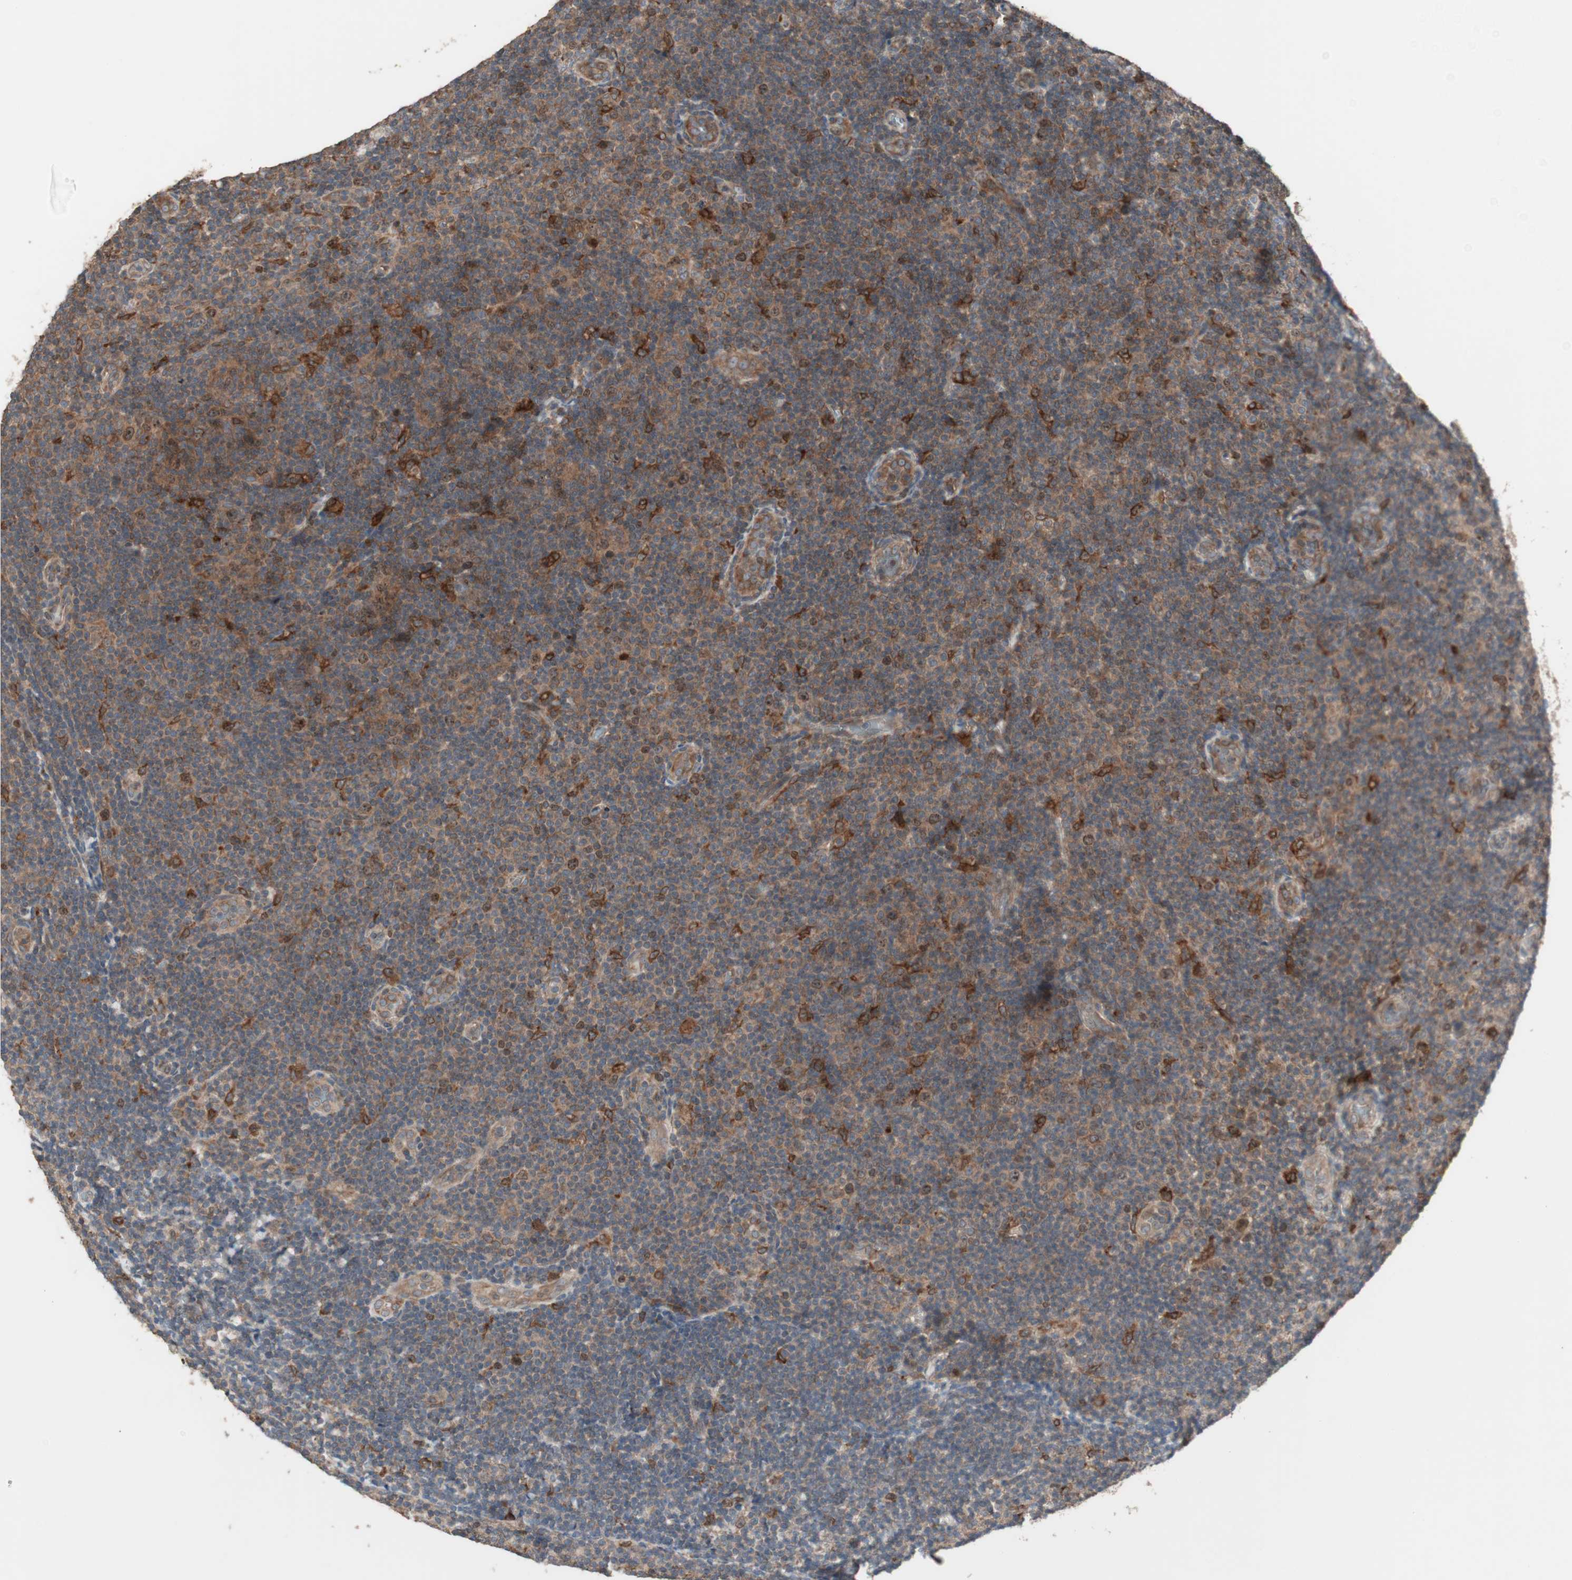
{"staining": {"intensity": "moderate", "quantity": ">75%", "location": "cytoplasmic/membranous"}, "tissue": "lymphoma", "cell_type": "Tumor cells", "image_type": "cancer", "snomed": [{"axis": "morphology", "description": "Malignant lymphoma, non-Hodgkin's type, Low grade"}, {"axis": "topography", "description": "Lymph node"}], "caption": "Moderate cytoplasmic/membranous protein positivity is identified in approximately >75% of tumor cells in low-grade malignant lymphoma, non-Hodgkin's type.", "gene": "ATP6AP2", "patient": {"sex": "male", "age": 83}}